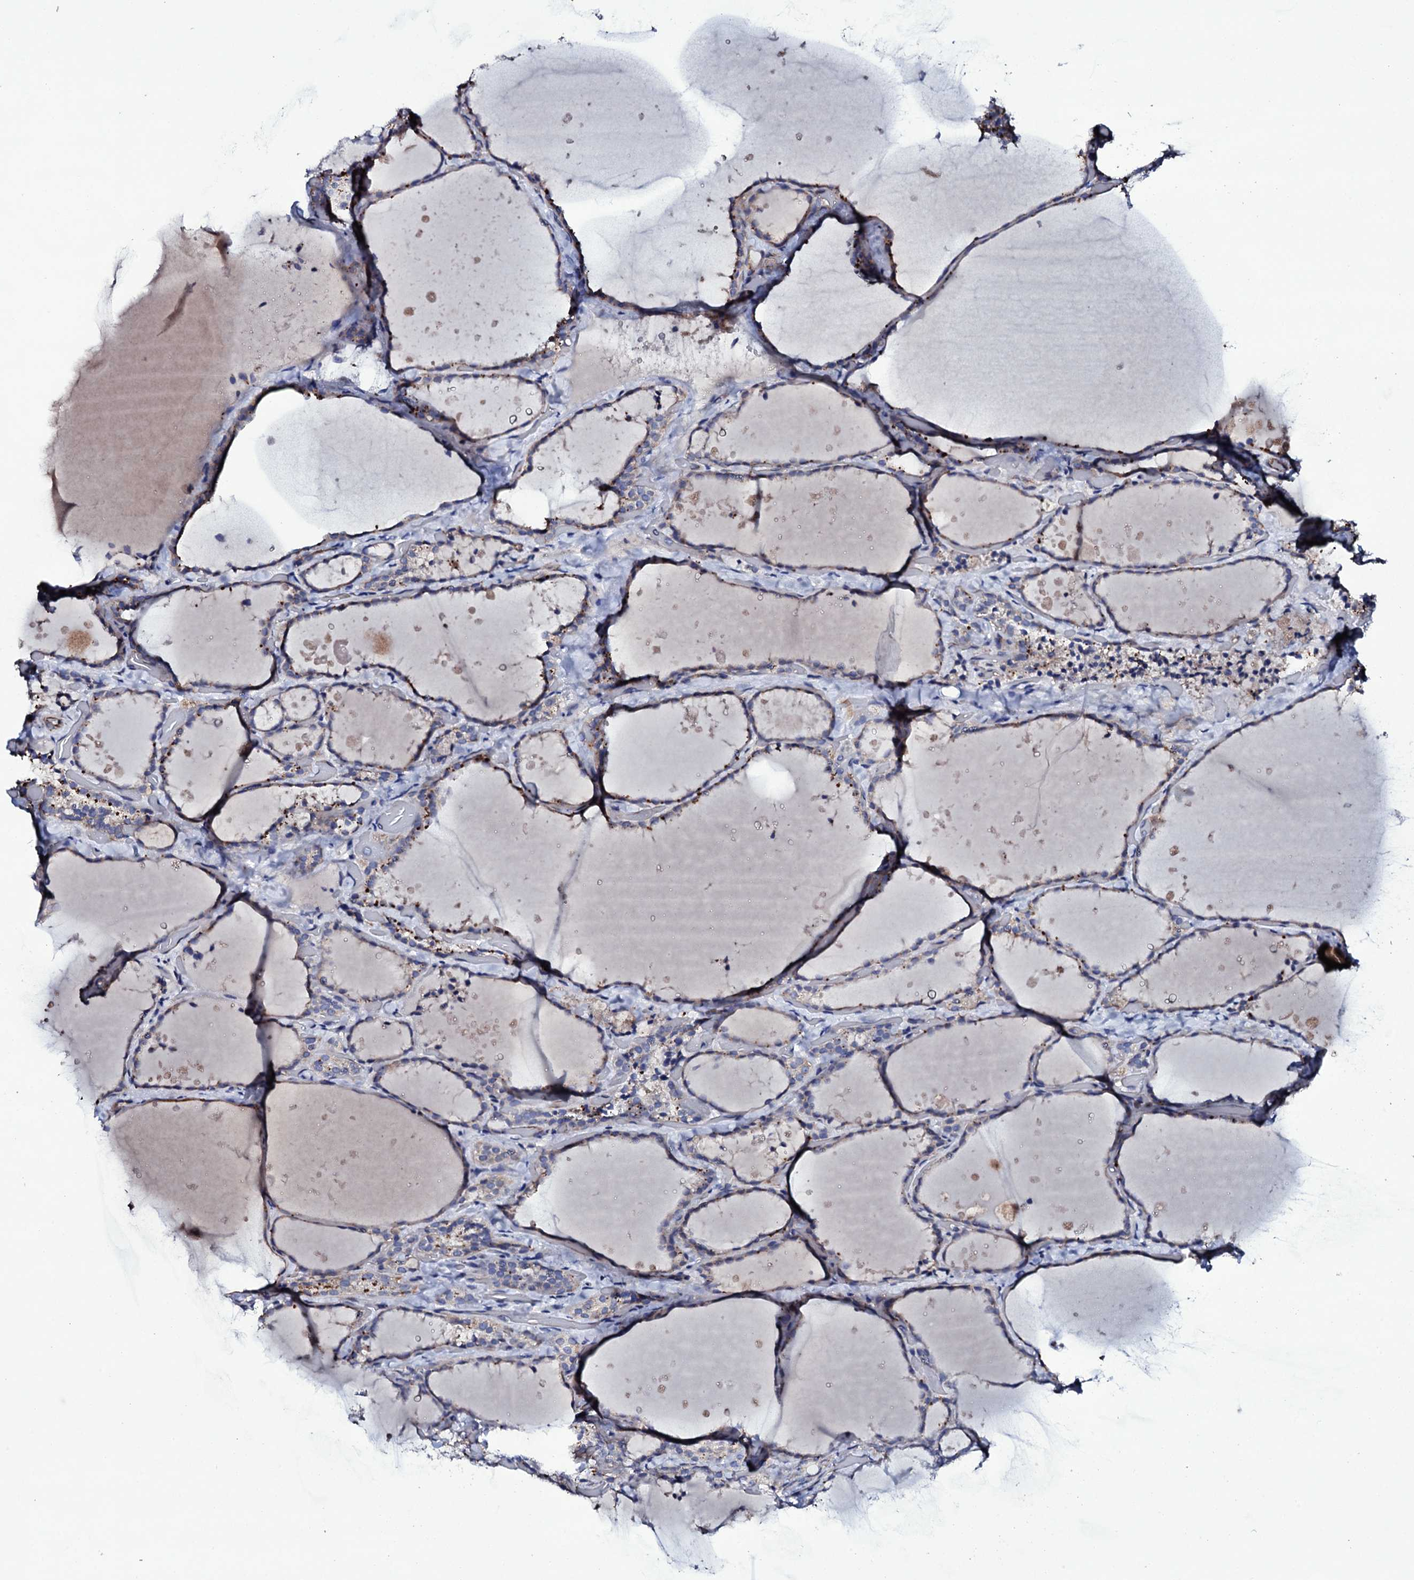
{"staining": {"intensity": "negative", "quantity": "none", "location": "none"}, "tissue": "thyroid gland", "cell_type": "Glandular cells", "image_type": "normal", "snomed": [{"axis": "morphology", "description": "Normal tissue, NOS"}, {"axis": "topography", "description": "Thyroid gland"}], "caption": "Glandular cells are negative for brown protein staining in unremarkable thyroid gland. (Brightfield microscopy of DAB immunohistochemistry (IHC) at high magnification).", "gene": "BCL2L14", "patient": {"sex": "female", "age": 44}}